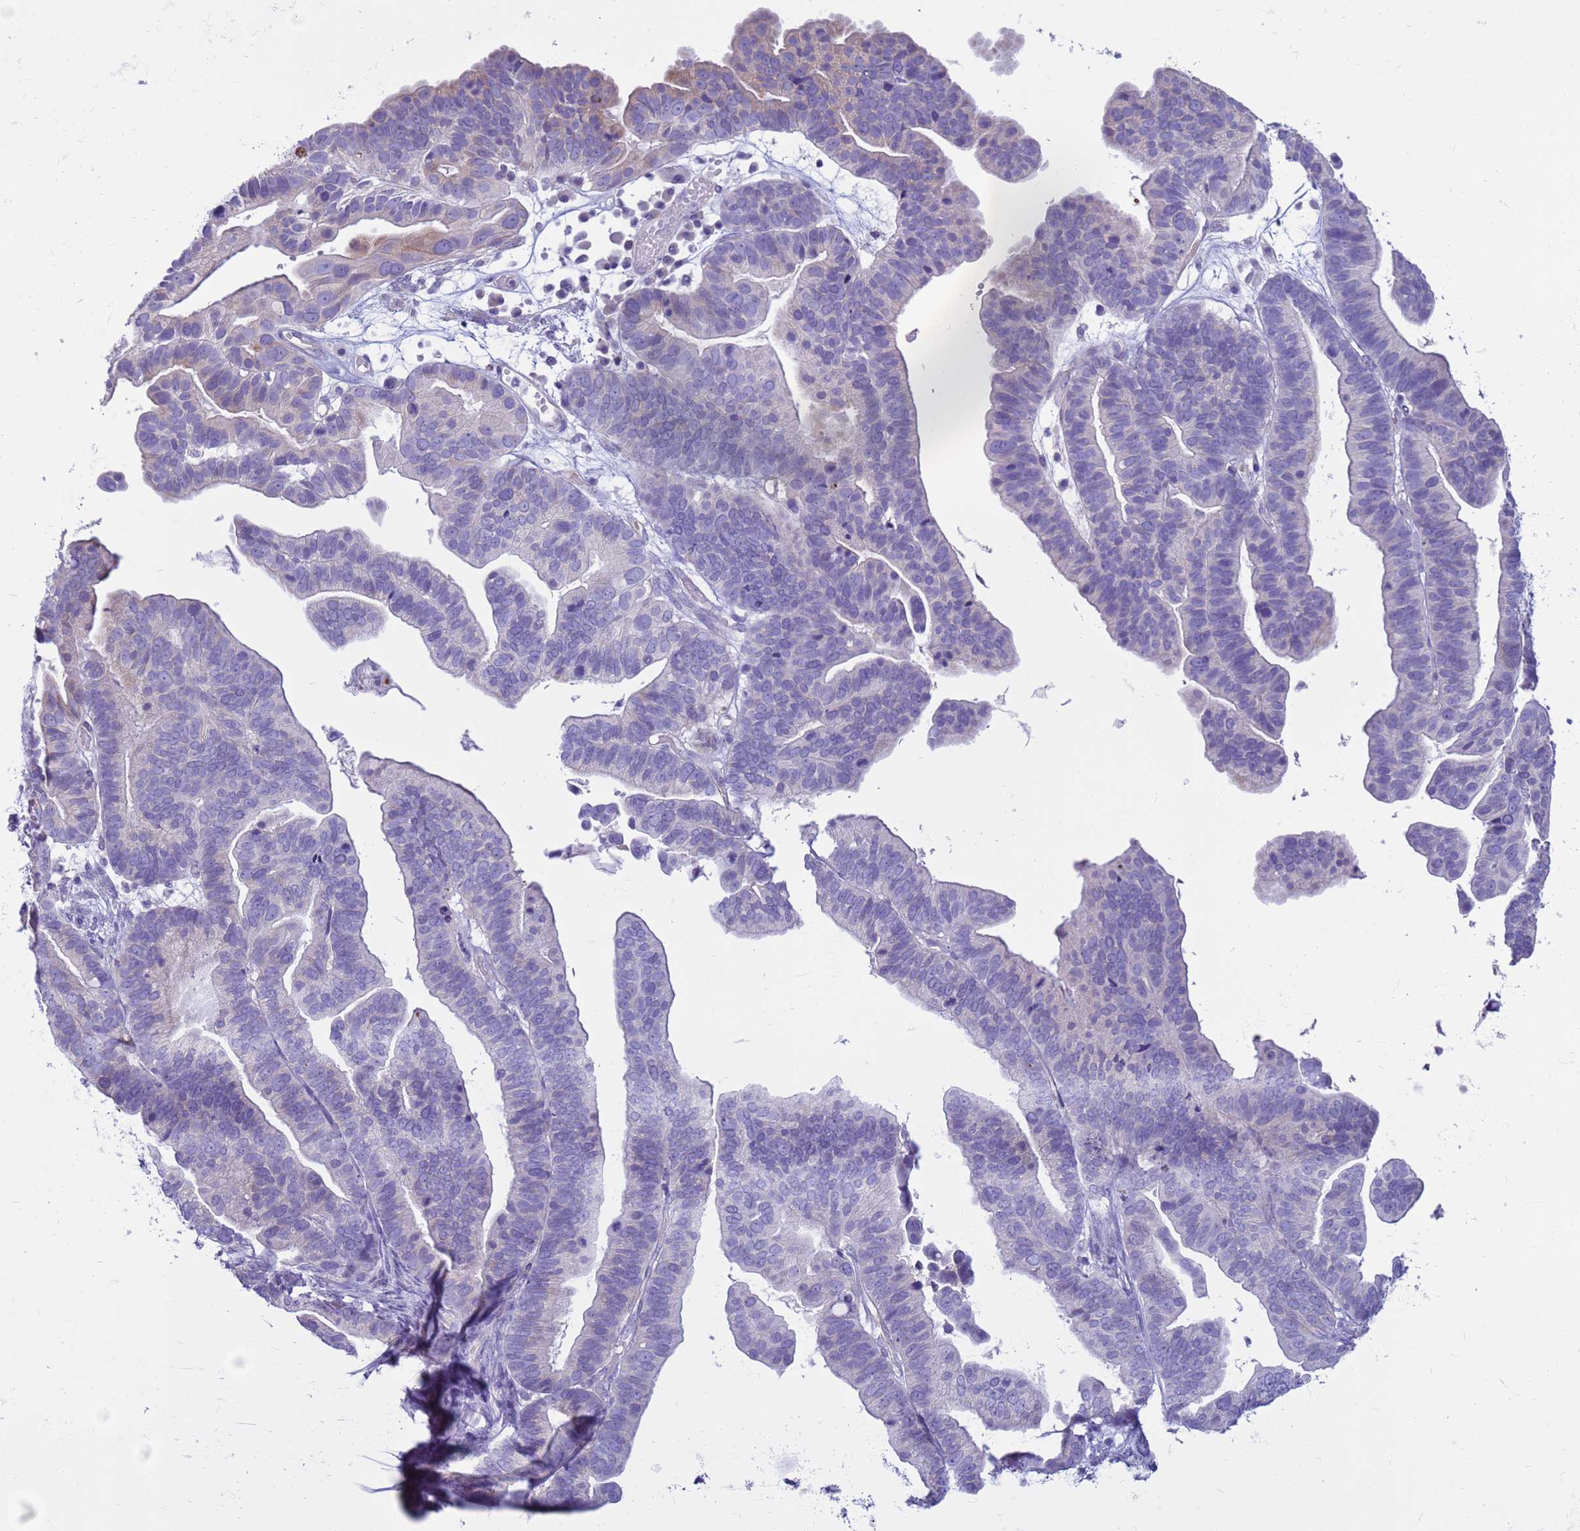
{"staining": {"intensity": "weak", "quantity": "<25%", "location": "cytoplasmic/membranous"}, "tissue": "ovarian cancer", "cell_type": "Tumor cells", "image_type": "cancer", "snomed": [{"axis": "morphology", "description": "Cystadenocarcinoma, serous, NOS"}, {"axis": "topography", "description": "Ovary"}], "caption": "Histopathology image shows no significant protein positivity in tumor cells of ovarian cancer (serous cystadenocarcinoma).", "gene": "CST4", "patient": {"sex": "female", "age": 56}}